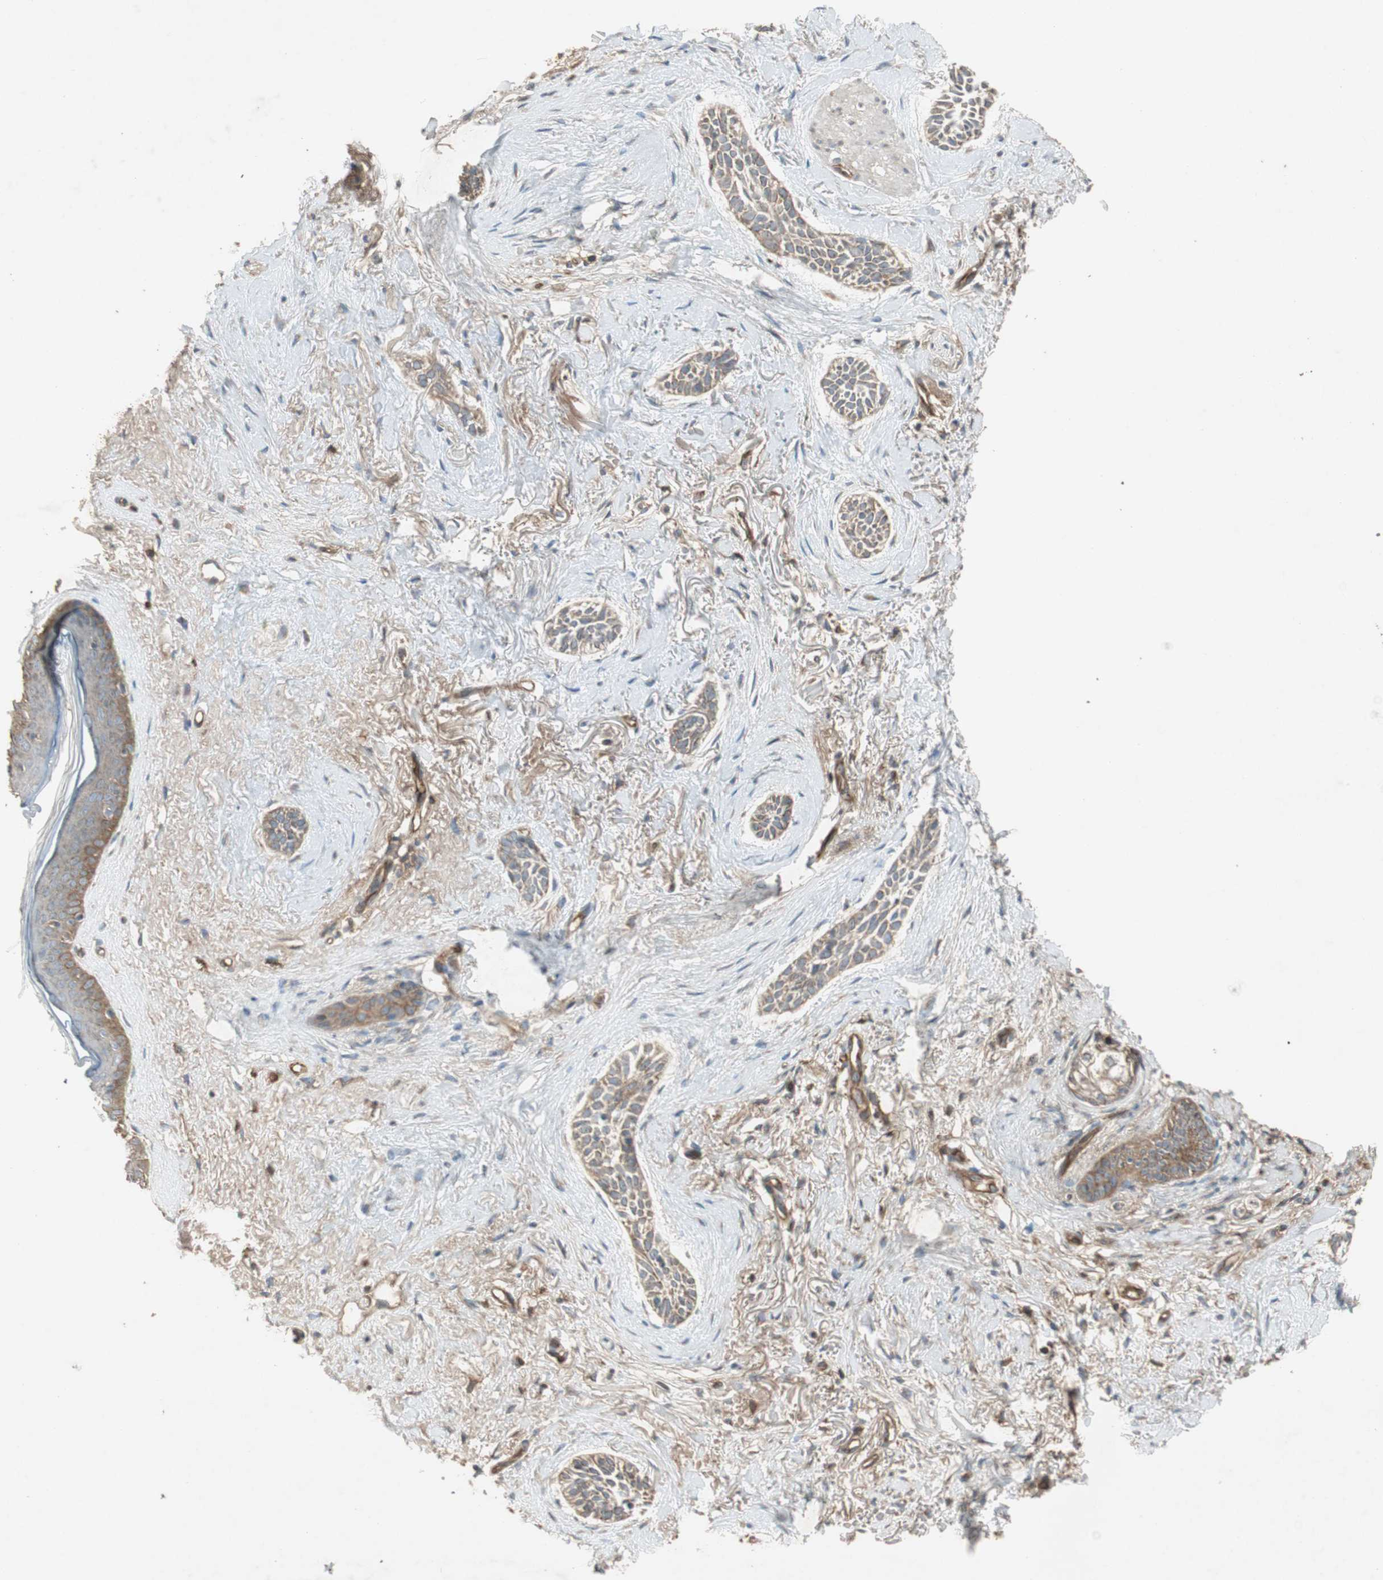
{"staining": {"intensity": "moderate", "quantity": ">75%", "location": "cytoplasmic/membranous"}, "tissue": "skin cancer", "cell_type": "Tumor cells", "image_type": "cancer", "snomed": [{"axis": "morphology", "description": "Normal tissue, NOS"}, {"axis": "morphology", "description": "Basal cell carcinoma"}, {"axis": "topography", "description": "Skin"}], "caption": "A brown stain shows moderate cytoplasmic/membranous staining of a protein in skin cancer tumor cells.", "gene": "BTN3A3", "patient": {"sex": "female", "age": 84}}